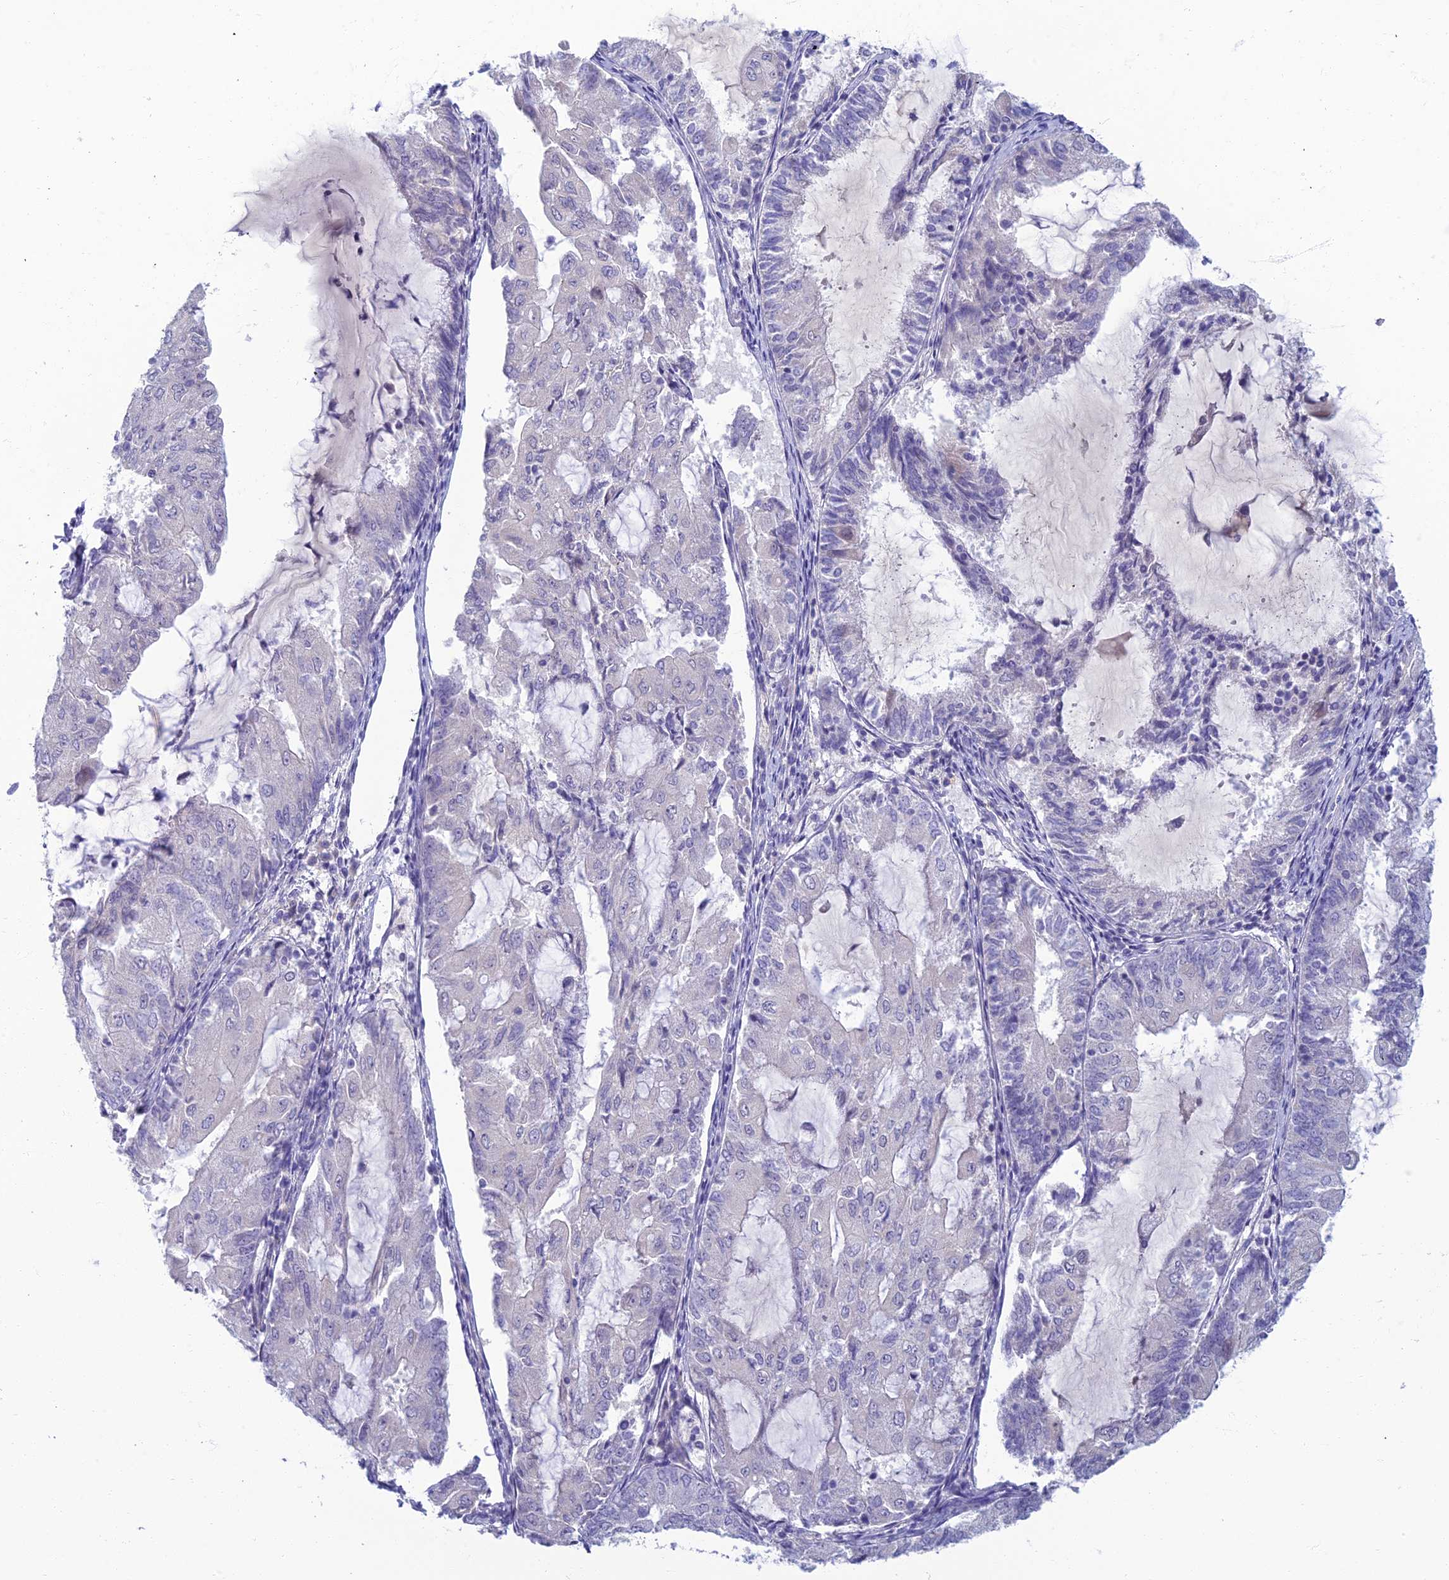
{"staining": {"intensity": "negative", "quantity": "none", "location": "none"}, "tissue": "endometrial cancer", "cell_type": "Tumor cells", "image_type": "cancer", "snomed": [{"axis": "morphology", "description": "Adenocarcinoma, NOS"}, {"axis": "topography", "description": "Endometrium"}], "caption": "An image of endometrial cancer (adenocarcinoma) stained for a protein demonstrates no brown staining in tumor cells.", "gene": "SLC25A41", "patient": {"sex": "female", "age": 81}}